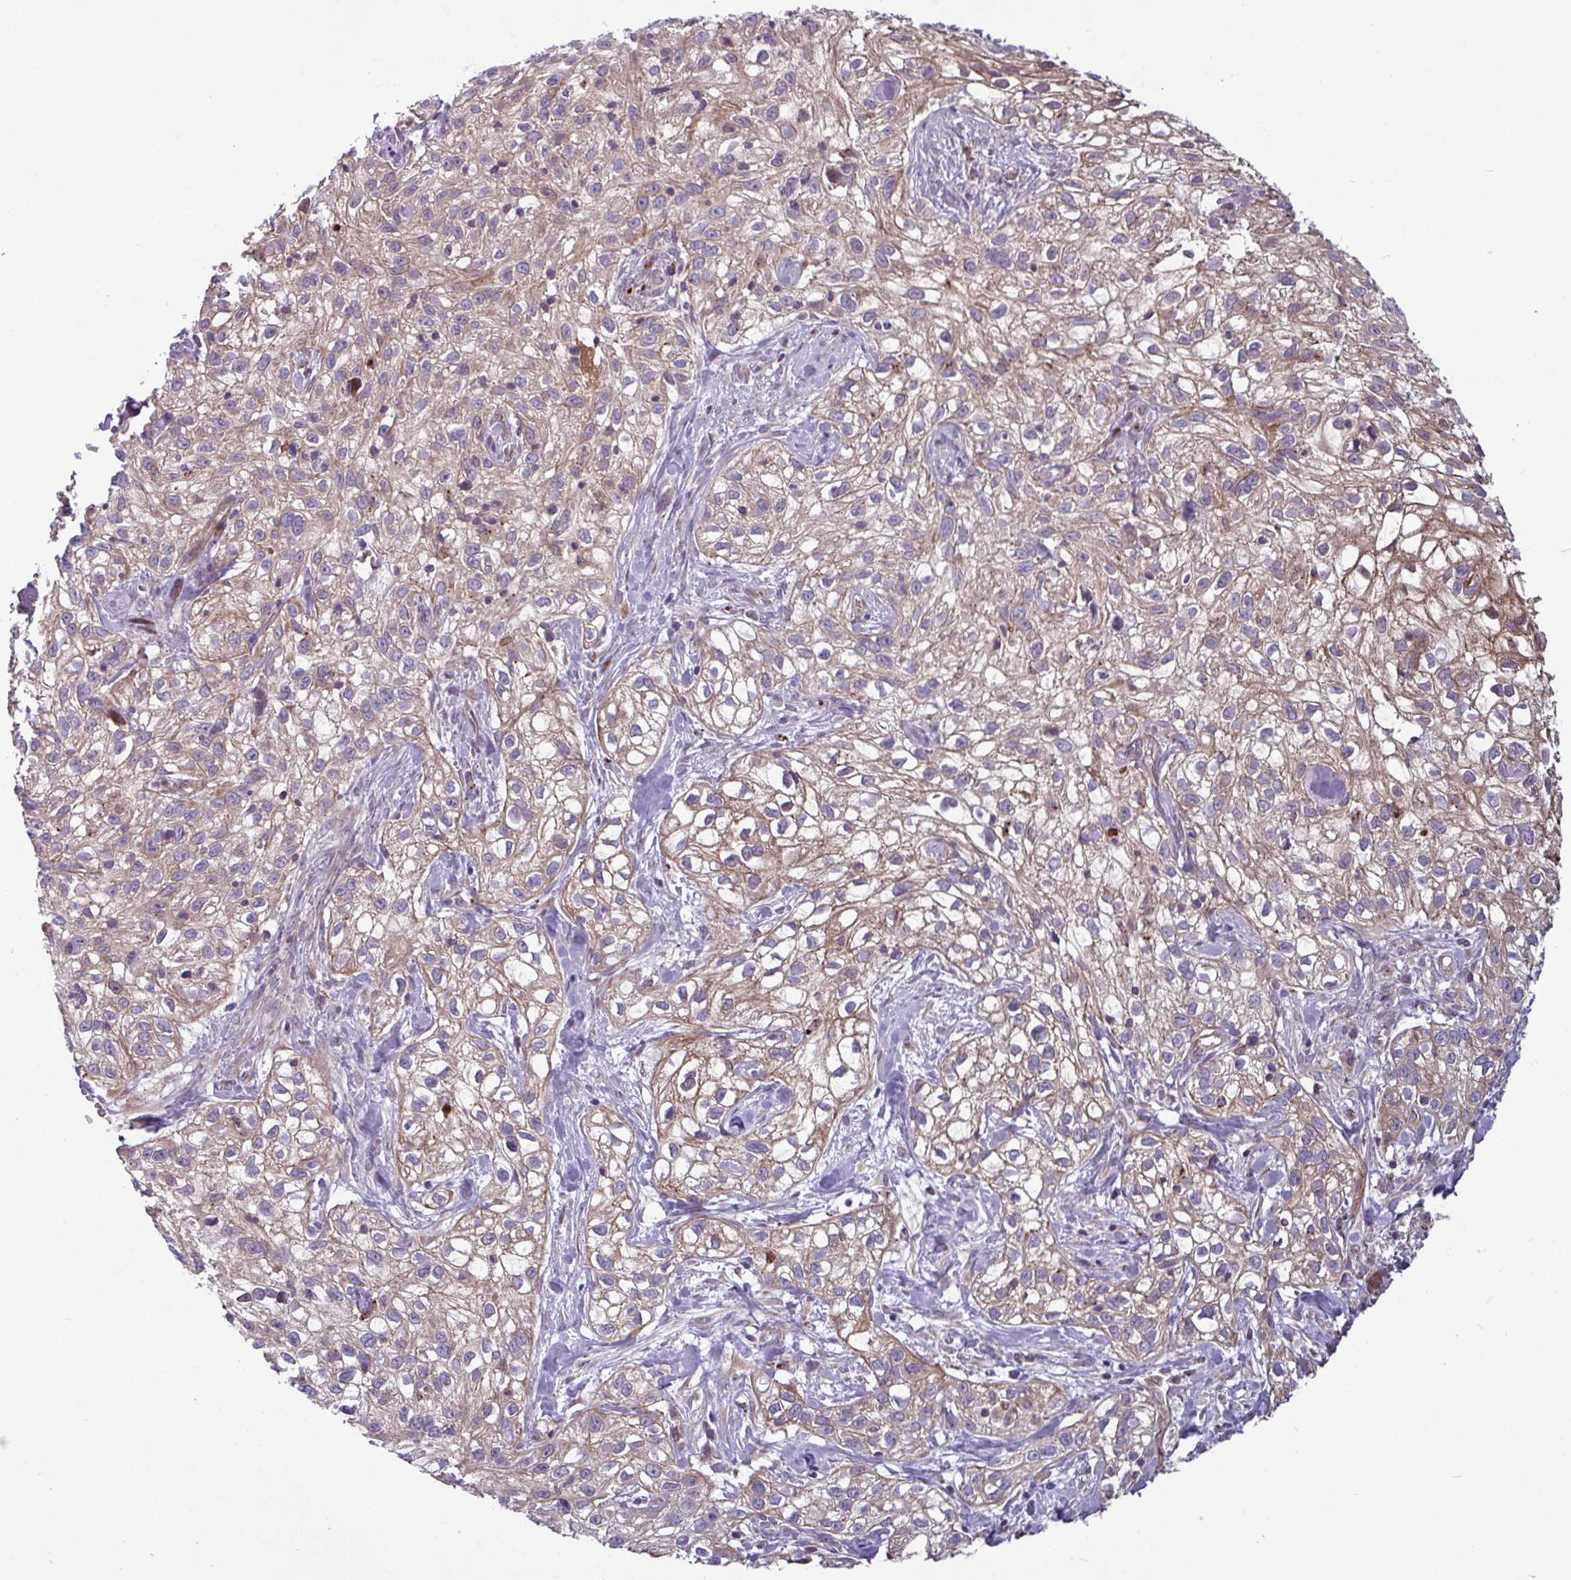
{"staining": {"intensity": "moderate", "quantity": ">75%", "location": "cytoplasmic/membranous"}, "tissue": "skin cancer", "cell_type": "Tumor cells", "image_type": "cancer", "snomed": [{"axis": "morphology", "description": "Squamous cell carcinoma, NOS"}, {"axis": "topography", "description": "Skin"}], "caption": "Immunohistochemistry (IHC) staining of skin cancer, which reveals medium levels of moderate cytoplasmic/membranous positivity in about >75% of tumor cells indicating moderate cytoplasmic/membranous protein expression. The staining was performed using DAB (brown) for protein detection and nuclei were counterstained in hematoxylin (blue).", "gene": "GLTP", "patient": {"sex": "male", "age": 82}}